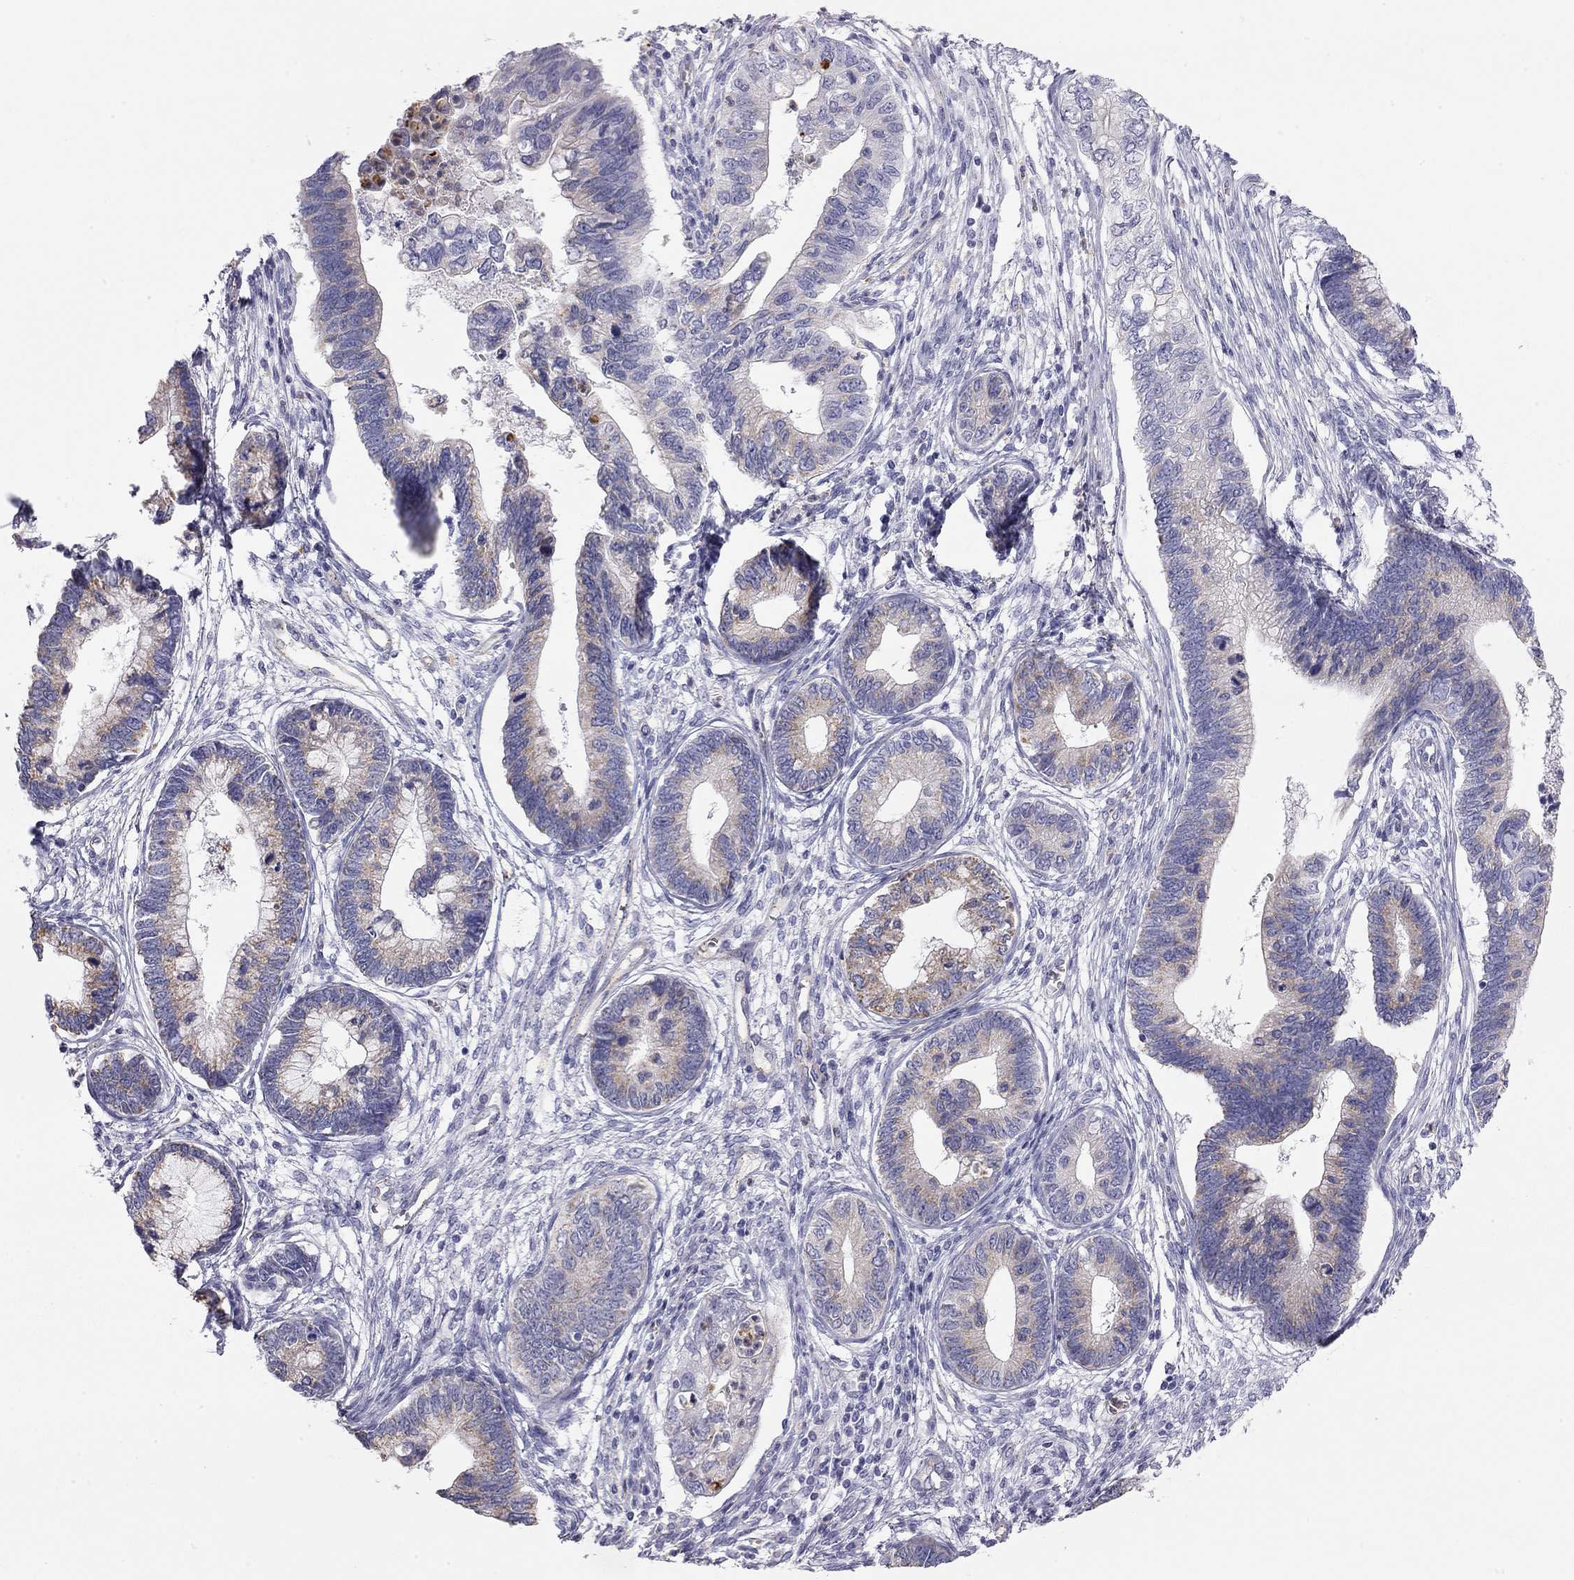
{"staining": {"intensity": "moderate", "quantity": "25%-75%", "location": "cytoplasmic/membranous"}, "tissue": "cervical cancer", "cell_type": "Tumor cells", "image_type": "cancer", "snomed": [{"axis": "morphology", "description": "Adenocarcinoma, NOS"}, {"axis": "topography", "description": "Cervix"}], "caption": "IHC of adenocarcinoma (cervical) demonstrates medium levels of moderate cytoplasmic/membranous staining in about 25%-75% of tumor cells. The staining was performed using DAB to visualize the protein expression in brown, while the nuclei were stained in blue with hematoxylin (Magnification: 20x).", "gene": "TDRD6", "patient": {"sex": "female", "age": 44}}